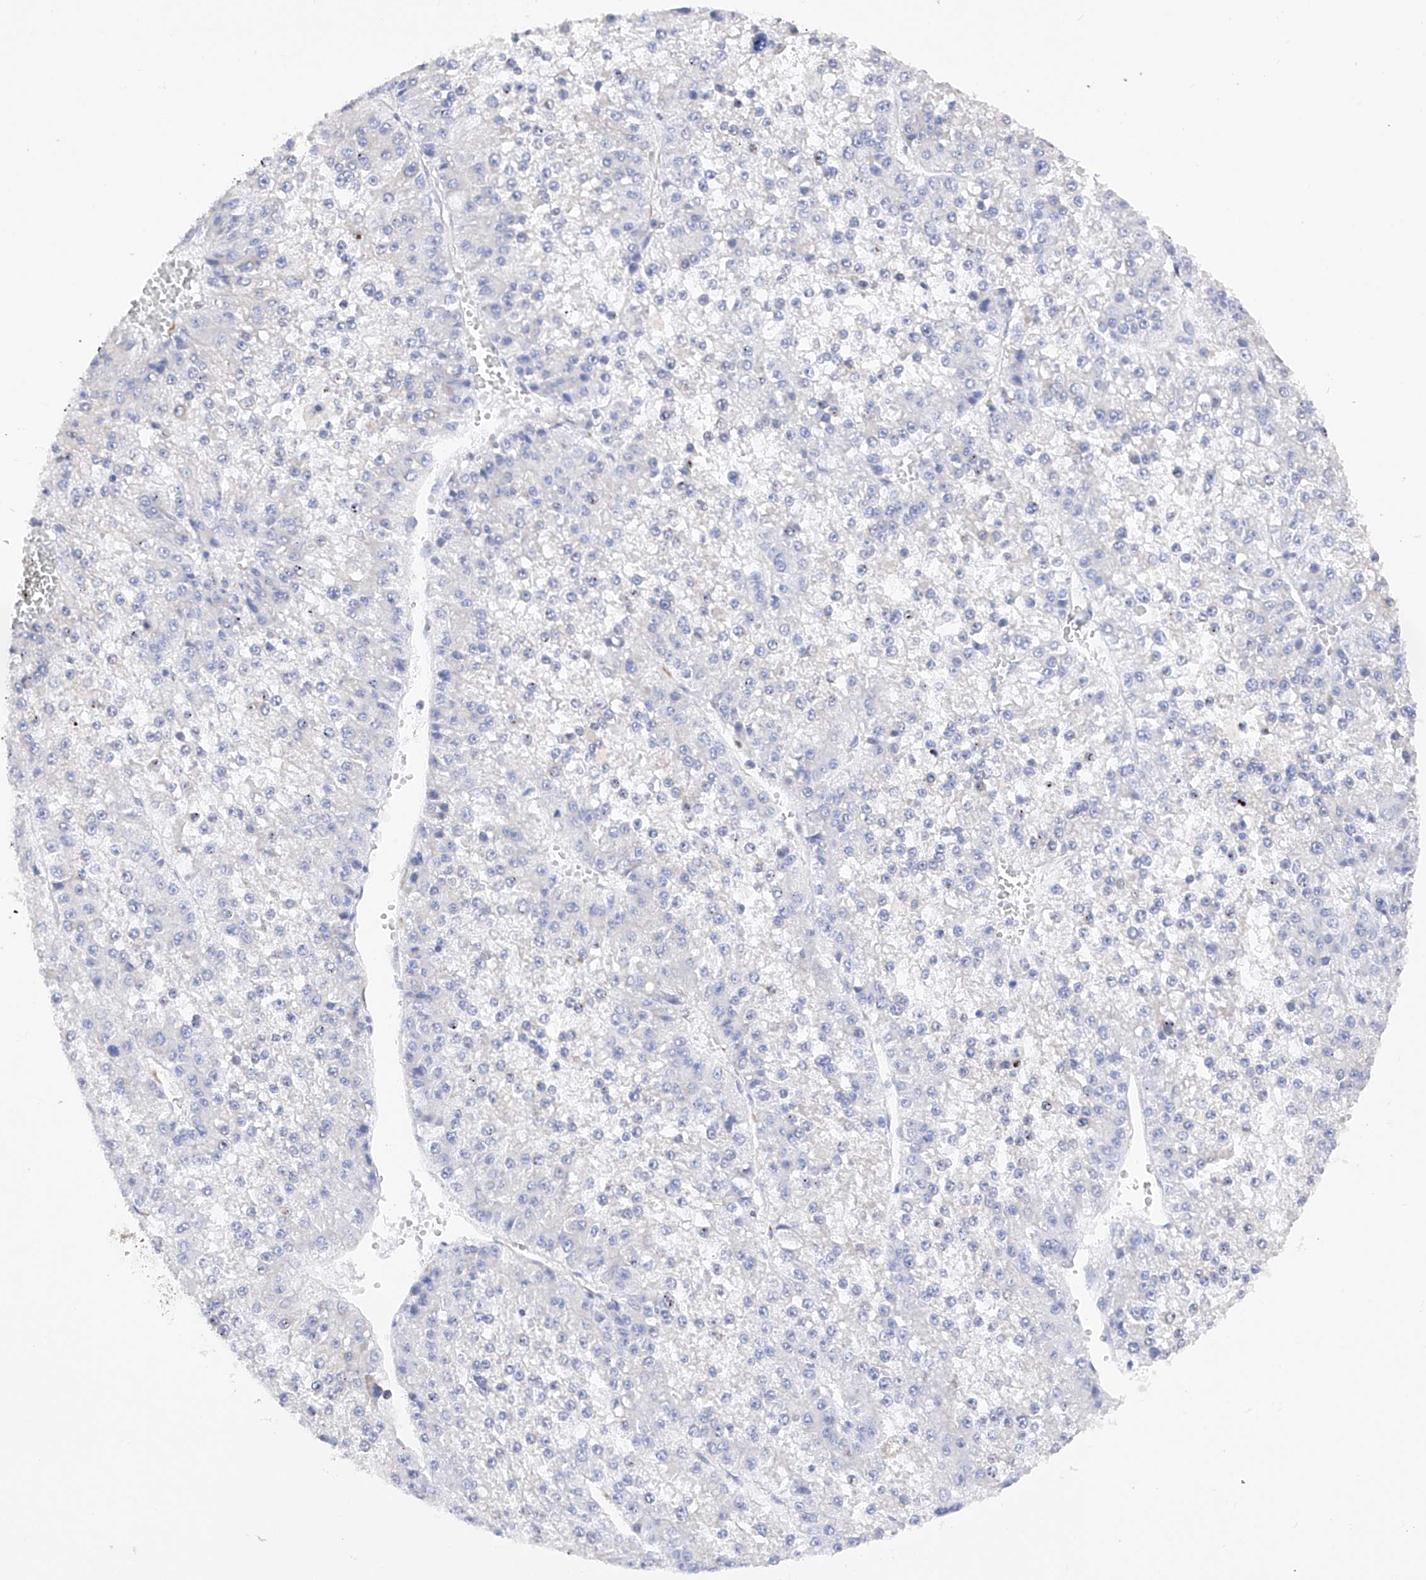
{"staining": {"intensity": "negative", "quantity": "none", "location": "none"}, "tissue": "liver cancer", "cell_type": "Tumor cells", "image_type": "cancer", "snomed": [{"axis": "morphology", "description": "Carcinoma, Hepatocellular, NOS"}, {"axis": "topography", "description": "Liver"}], "caption": "Immunohistochemical staining of human liver cancer demonstrates no significant staining in tumor cells.", "gene": "PDIA5", "patient": {"sex": "female", "age": 73}}